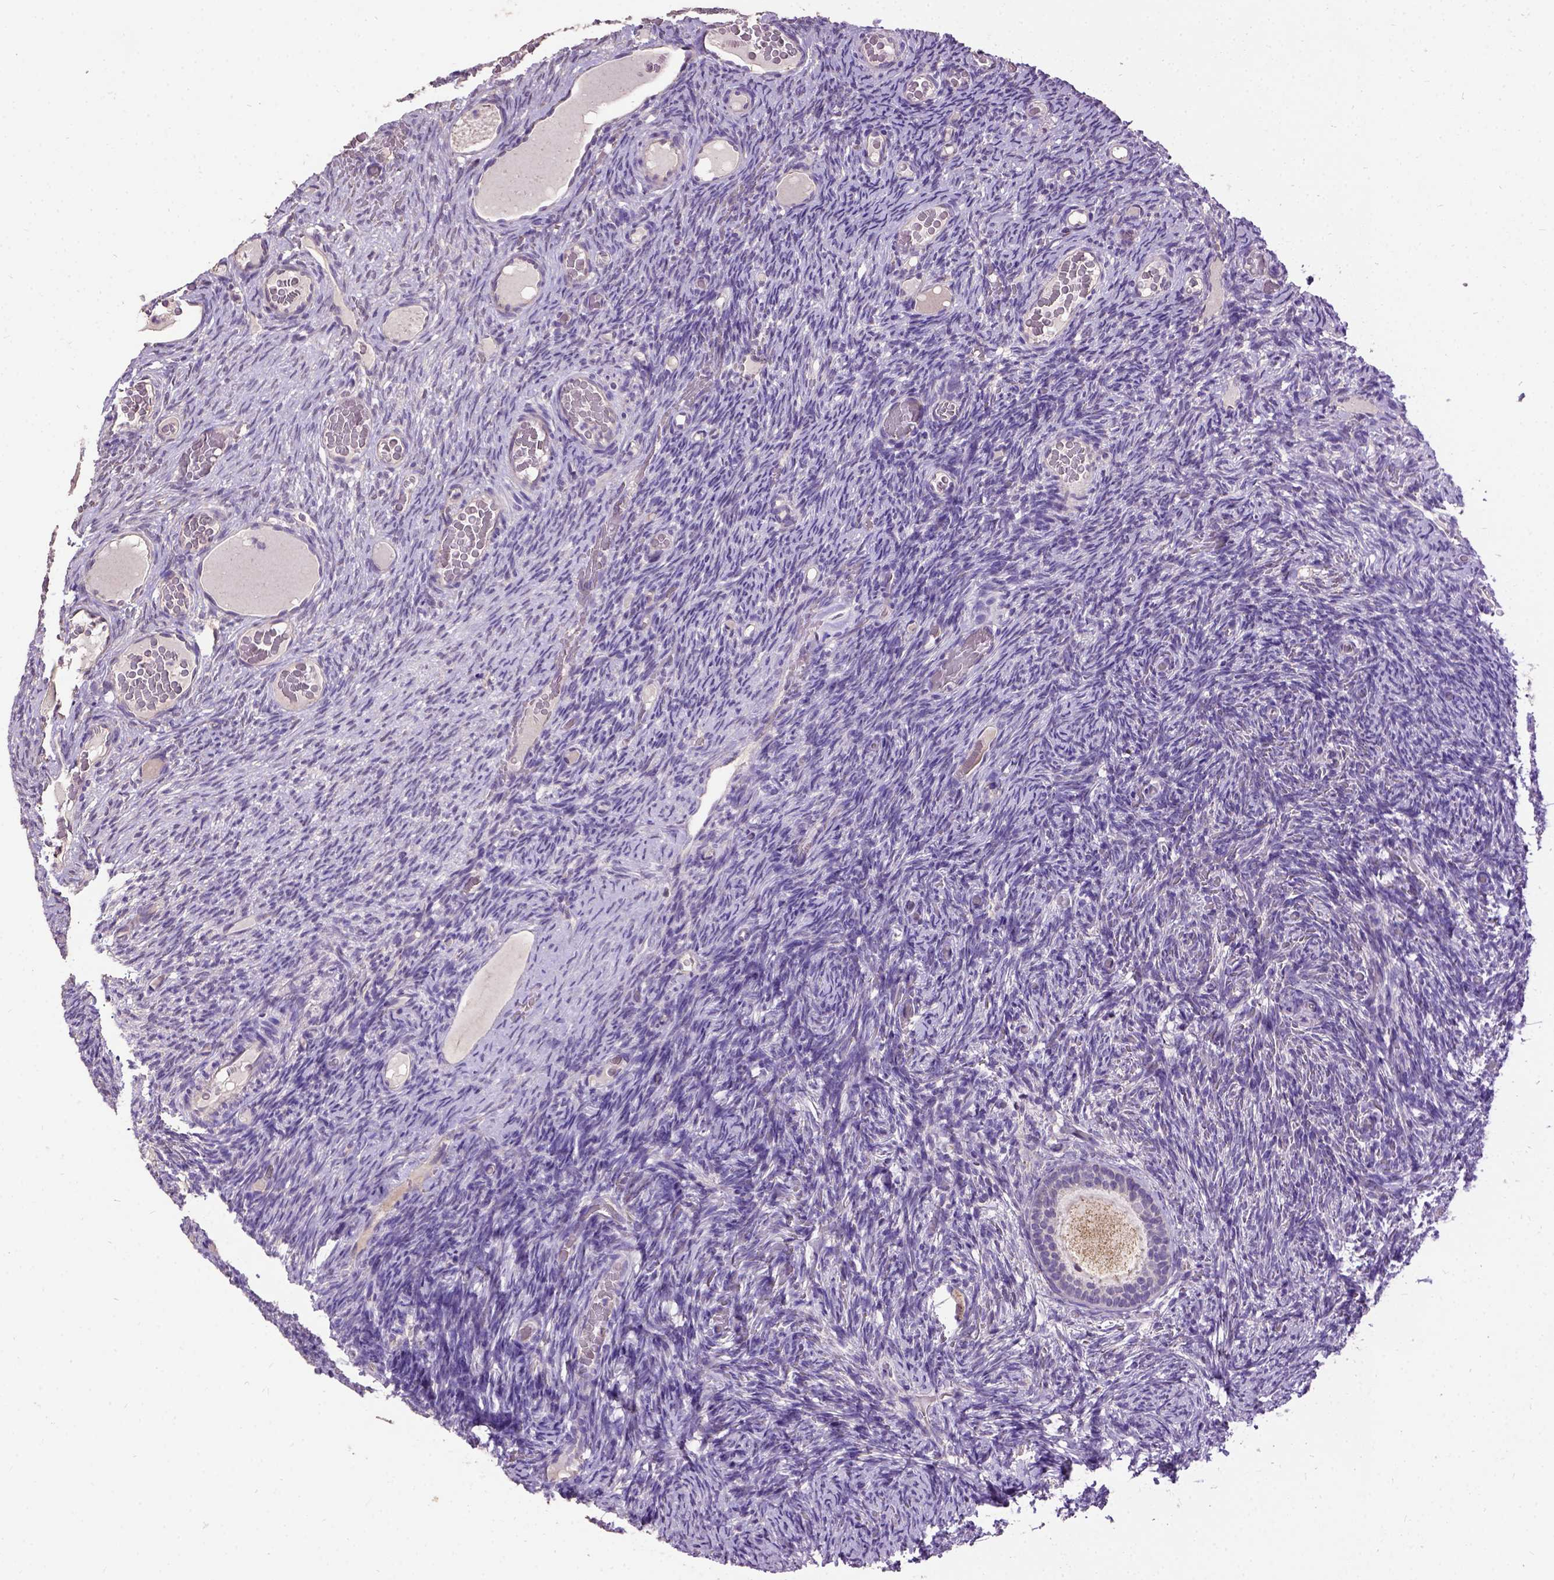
{"staining": {"intensity": "moderate", "quantity": "<25%", "location": "cytoplasmic/membranous"}, "tissue": "ovary", "cell_type": "Follicle cells", "image_type": "normal", "snomed": [{"axis": "morphology", "description": "Normal tissue, NOS"}, {"axis": "topography", "description": "Ovary"}], "caption": "Protein expression analysis of unremarkable ovary displays moderate cytoplasmic/membranous expression in approximately <25% of follicle cells.", "gene": "DQX1", "patient": {"sex": "female", "age": 34}}